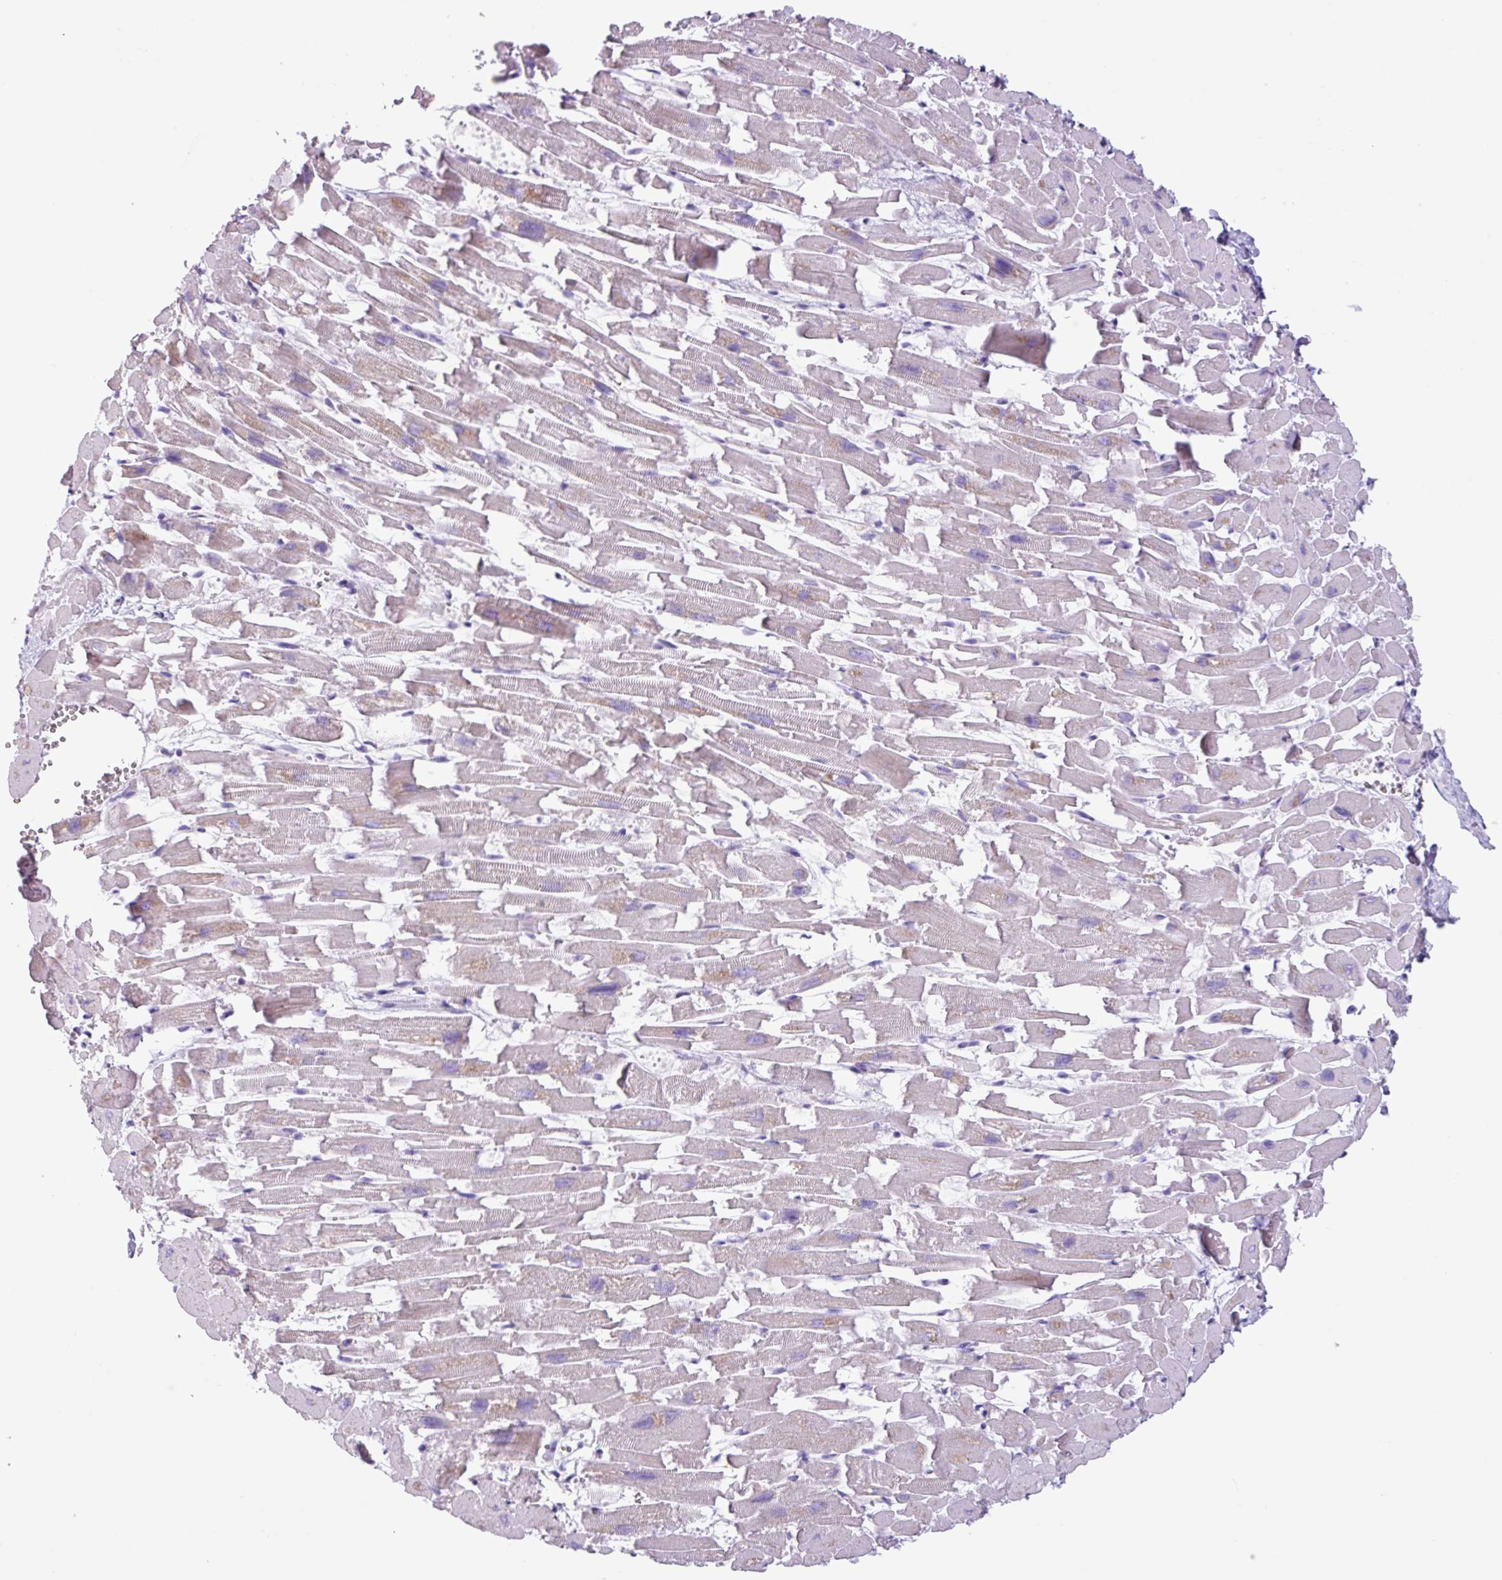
{"staining": {"intensity": "weak", "quantity": "<25%", "location": "cytoplasmic/membranous"}, "tissue": "heart muscle", "cell_type": "Cardiomyocytes", "image_type": "normal", "snomed": [{"axis": "morphology", "description": "Normal tissue, NOS"}, {"axis": "topography", "description": "Heart"}], "caption": "Protein analysis of unremarkable heart muscle reveals no significant staining in cardiomyocytes.", "gene": "AGO3", "patient": {"sex": "female", "age": 64}}